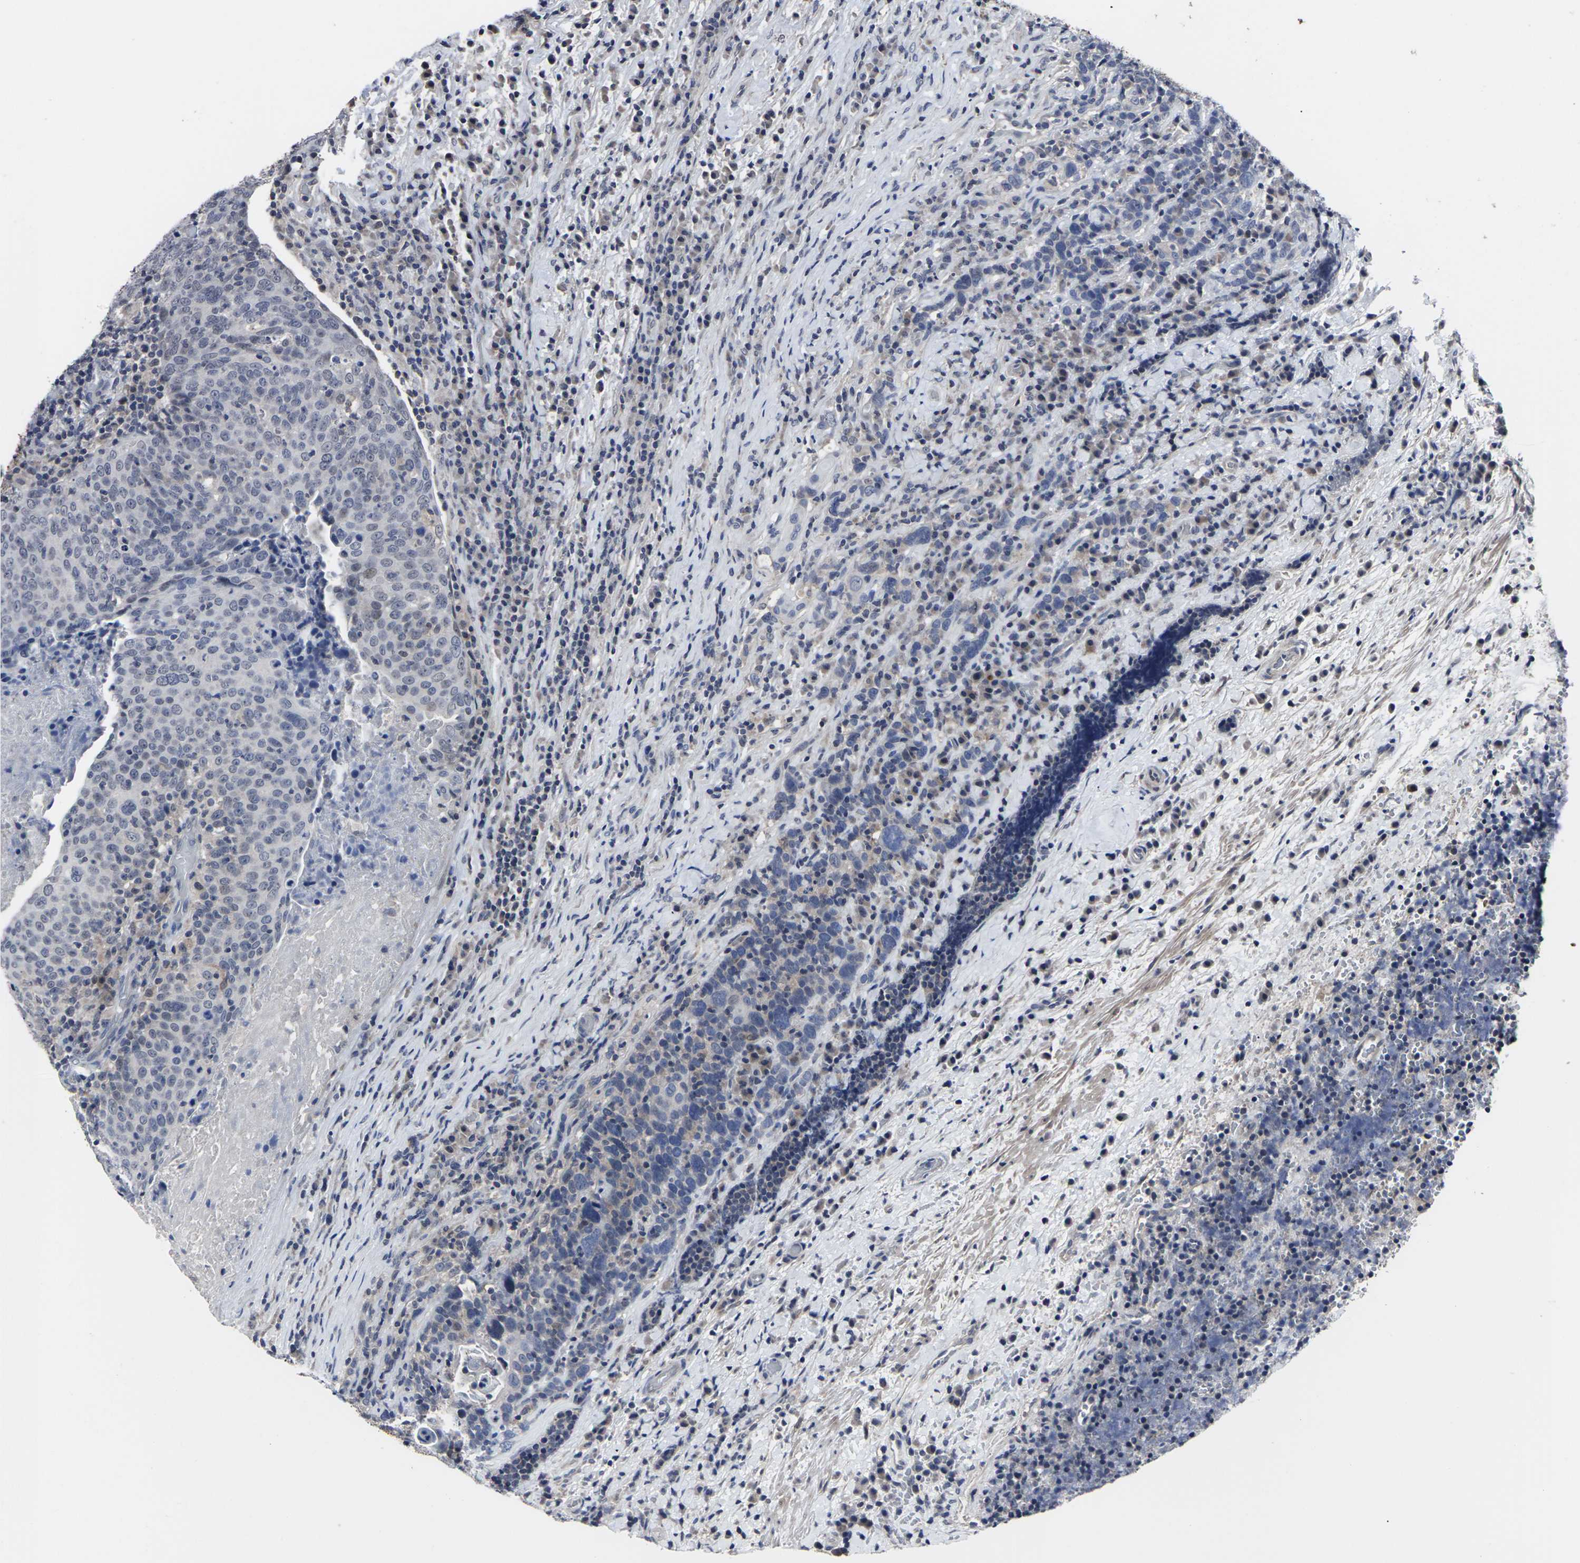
{"staining": {"intensity": "negative", "quantity": "none", "location": "none"}, "tissue": "head and neck cancer", "cell_type": "Tumor cells", "image_type": "cancer", "snomed": [{"axis": "morphology", "description": "Squamous cell carcinoma, NOS"}, {"axis": "morphology", "description": "Squamous cell carcinoma, metastatic, NOS"}, {"axis": "topography", "description": "Lymph node"}, {"axis": "topography", "description": "Head-Neck"}], "caption": "The micrograph shows no staining of tumor cells in squamous cell carcinoma (head and neck).", "gene": "MSANTD4", "patient": {"sex": "male", "age": 62}}